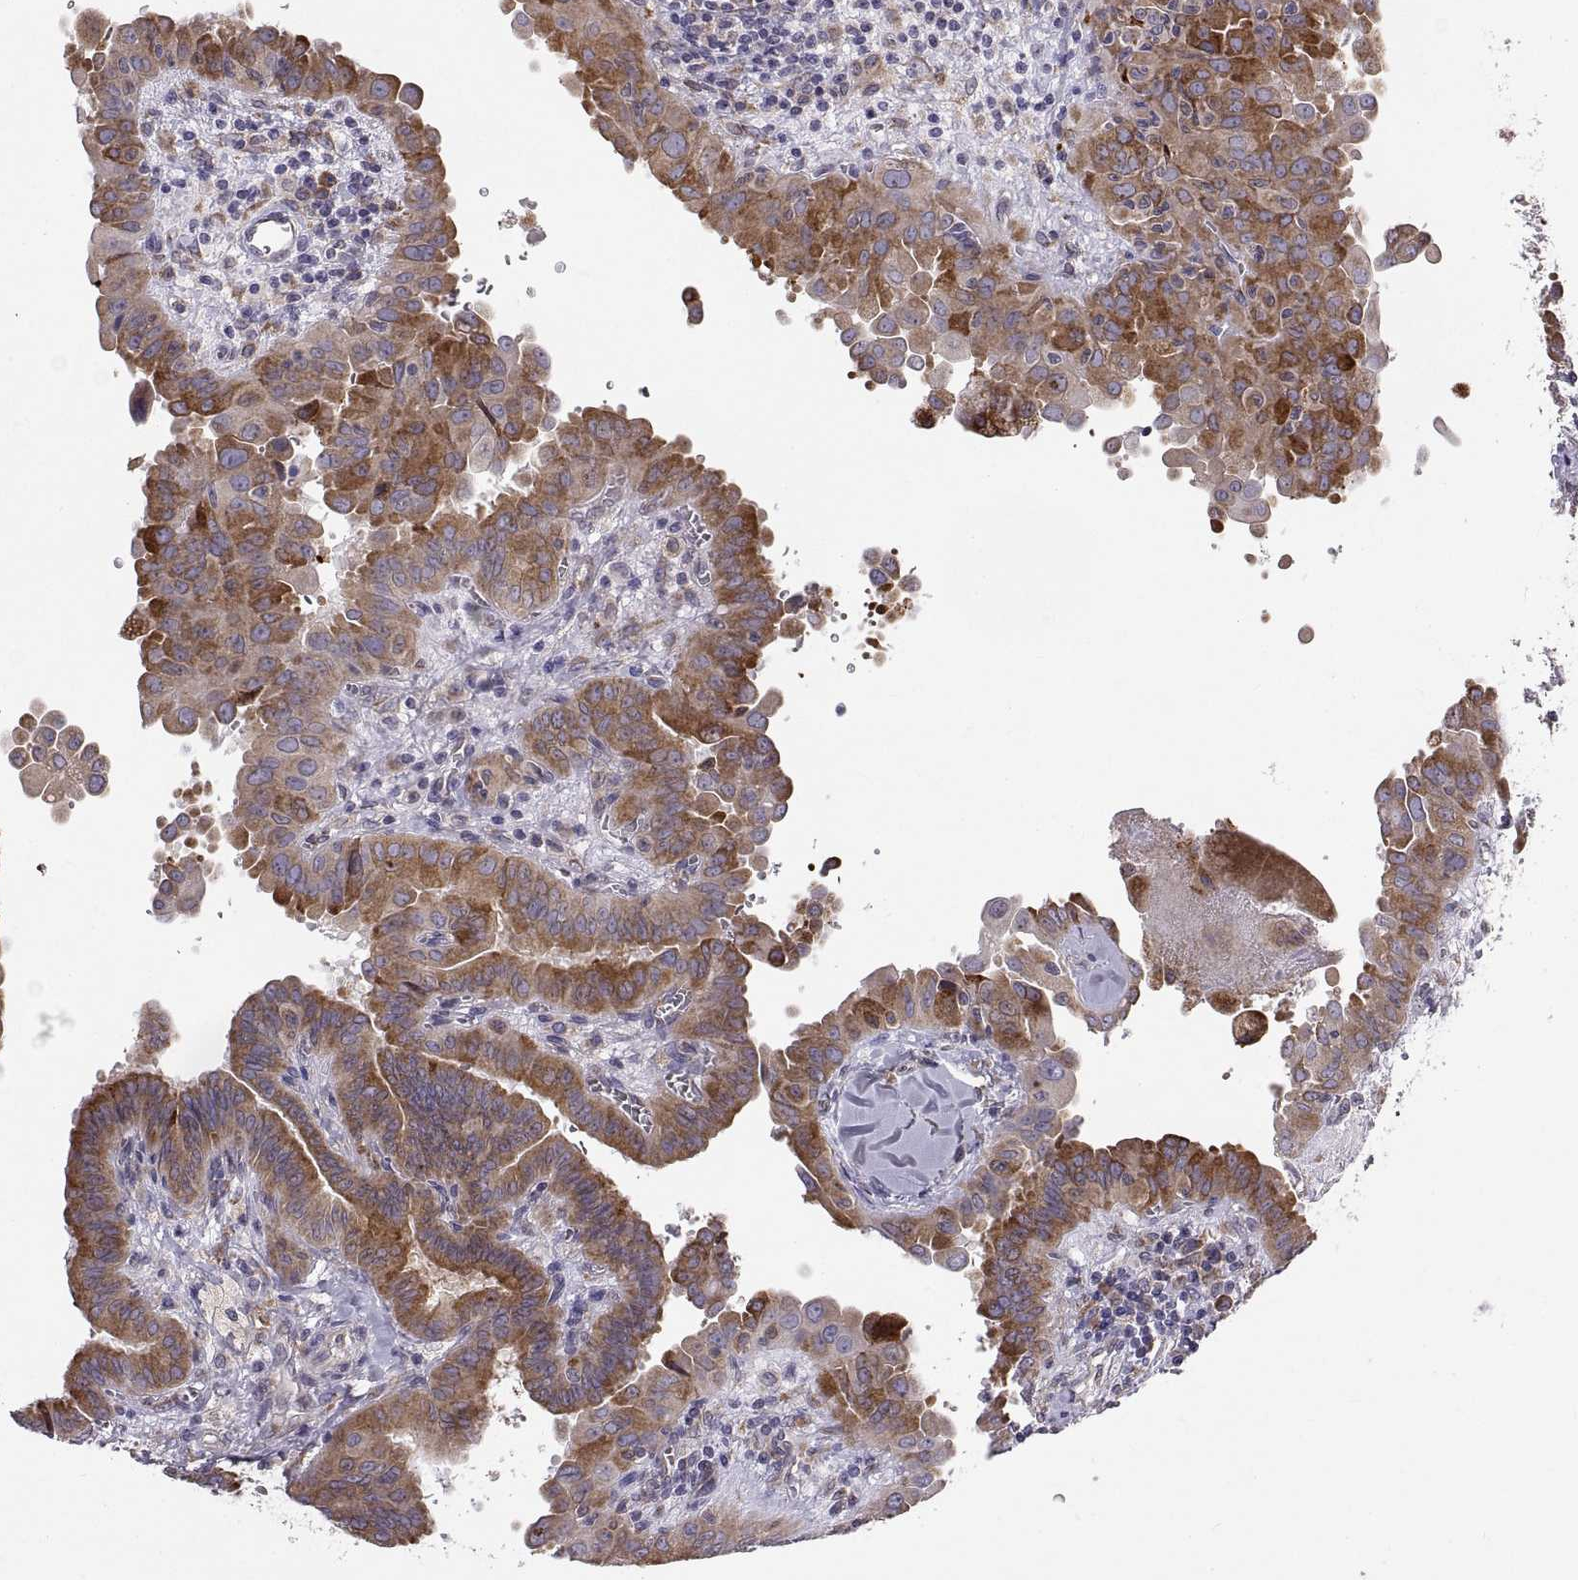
{"staining": {"intensity": "moderate", "quantity": ">75%", "location": "cytoplasmic/membranous"}, "tissue": "thyroid cancer", "cell_type": "Tumor cells", "image_type": "cancer", "snomed": [{"axis": "morphology", "description": "Papillary adenocarcinoma, NOS"}, {"axis": "topography", "description": "Thyroid gland"}], "caption": "Protein expression analysis of human thyroid cancer (papillary adenocarcinoma) reveals moderate cytoplasmic/membranous staining in about >75% of tumor cells. The protein is stained brown, and the nuclei are stained in blue (DAB (3,3'-diaminobenzidine) IHC with brightfield microscopy, high magnification).", "gene": "PLEKHB2", "patient": {"sex": "female", "age": 37}}